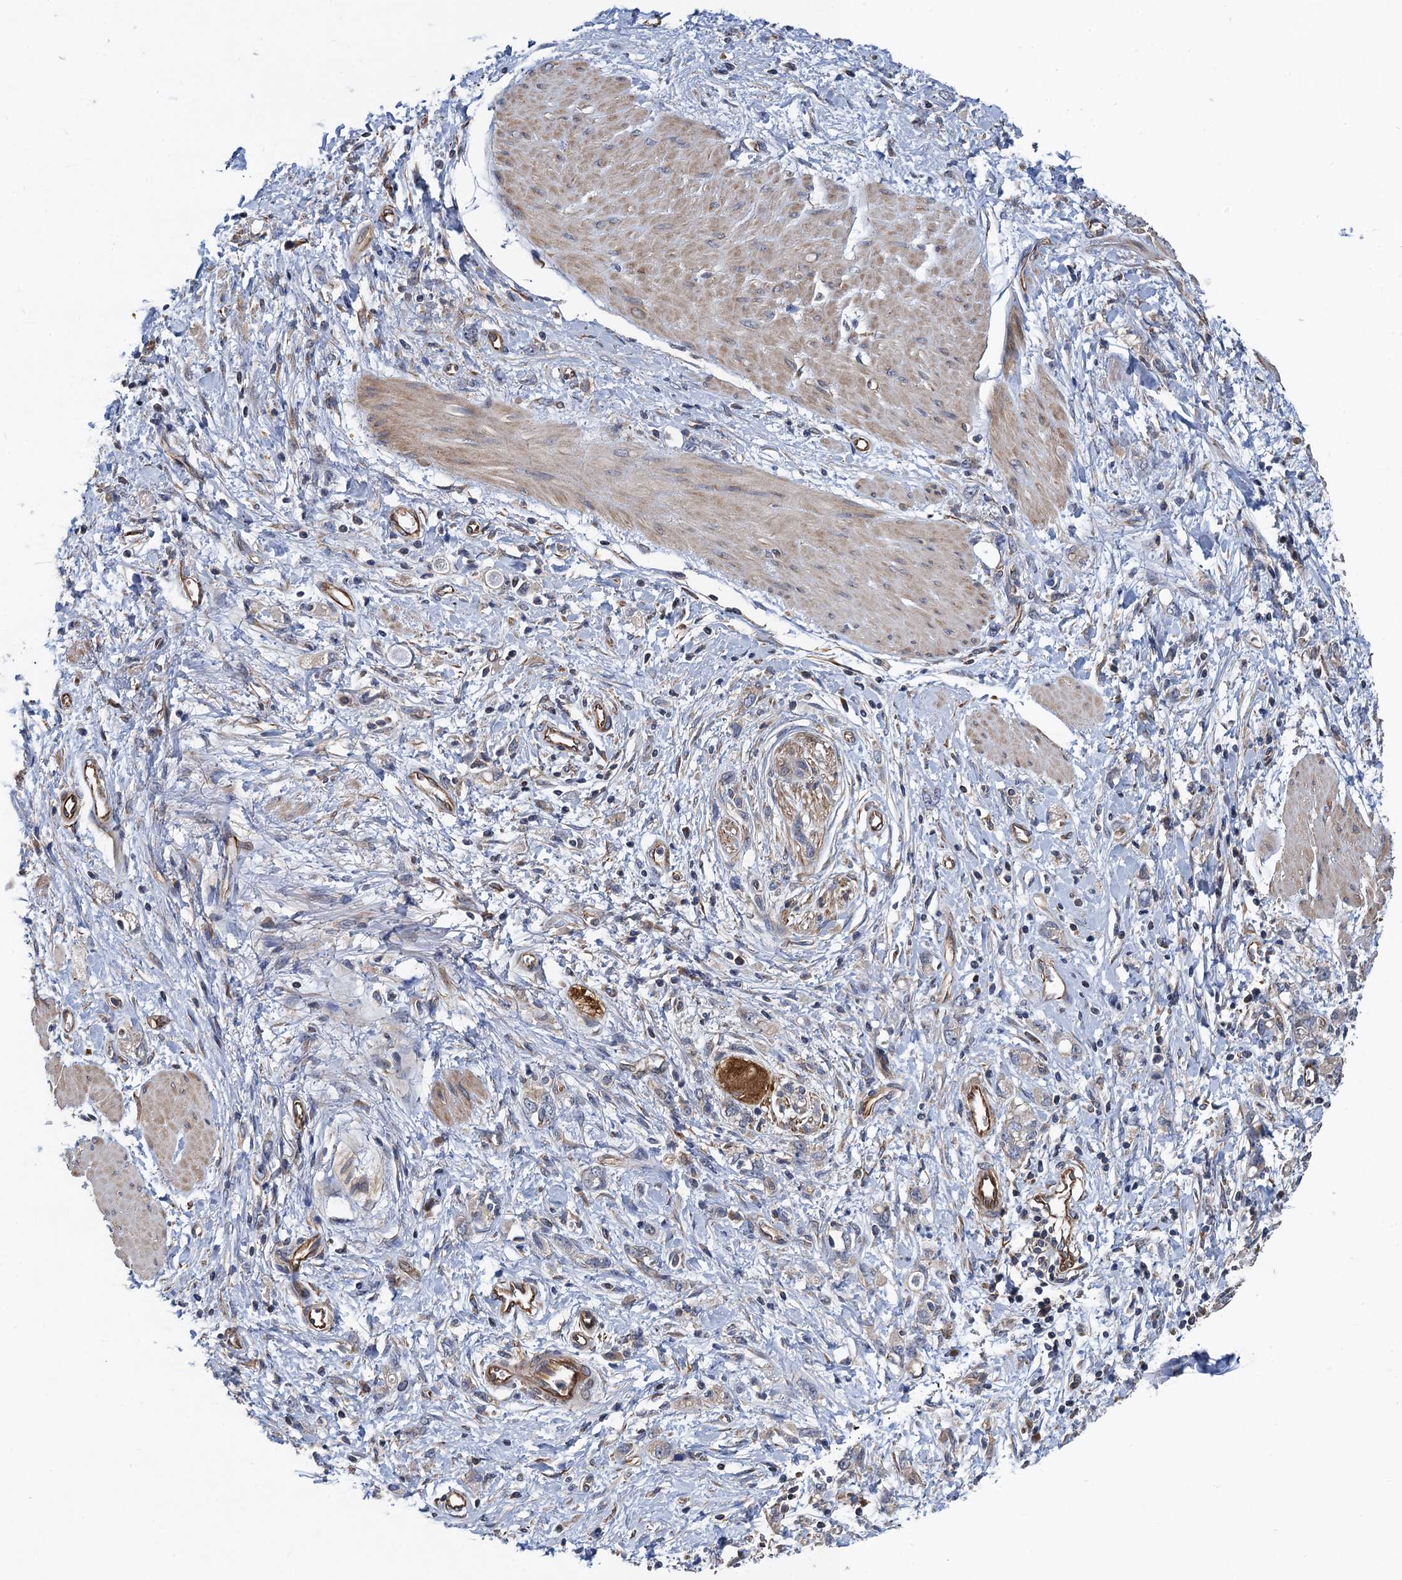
{"staining": {"intensity": "negative", "quantity": "none", "location": "none"}, "tissue": "stomach cancer", "cell_type": "Tumor cells", "image_type": "cancer", "snomed": [{"axis": "morphology", "description": "Adenocarcinoma, NOS"}, {"axis": "topography", "description": "Stomach"}], "caption": "The micrograph shows no staining of tumor cells in stomach cancer.", "gene": "PJA2", "patient": {"sex": "female", "age": 76}}